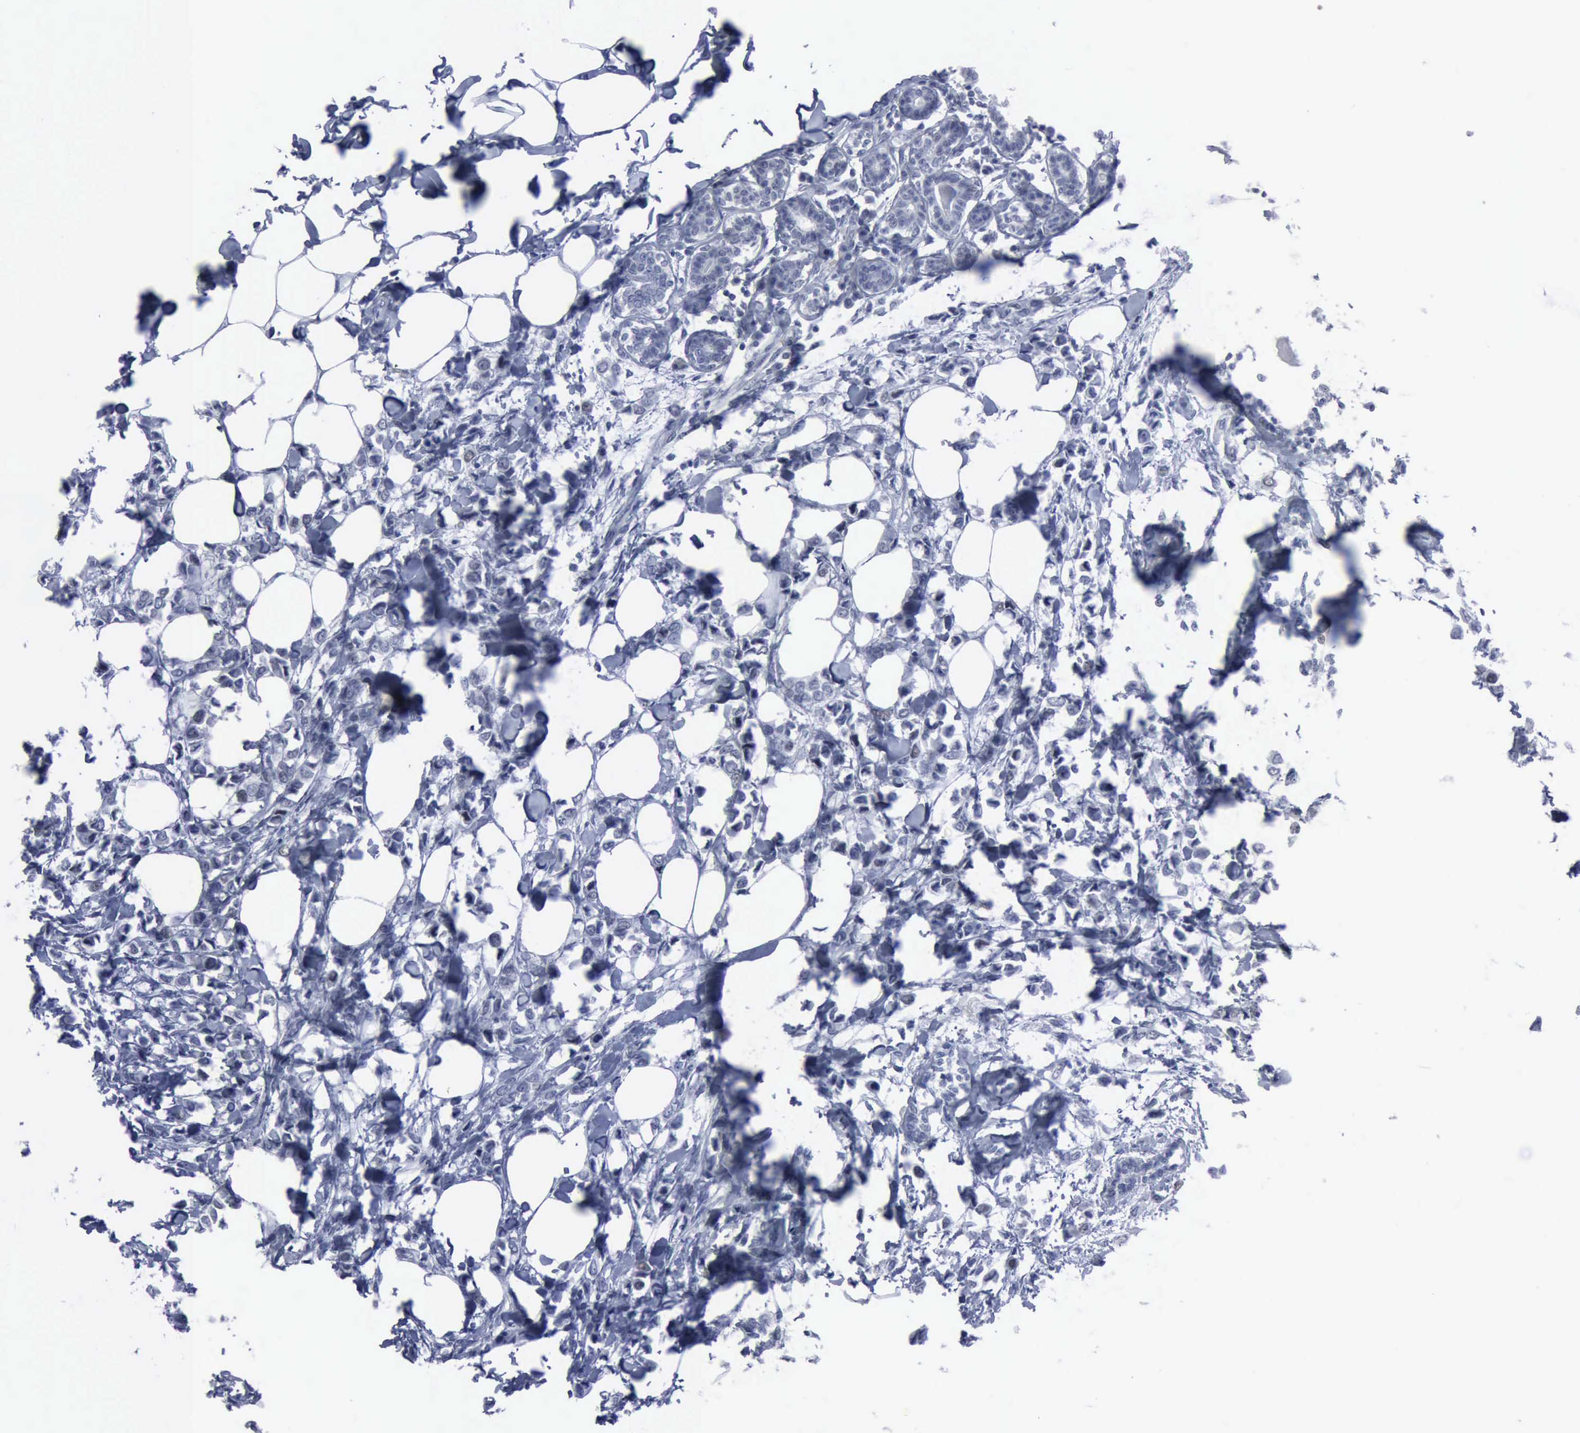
{"staining": {"intensity": "negative", "quantity": "none", "location": "none"}, "tissue": "breast cancer", "cell_type": "Tumor cells", "image_type": "cancer", "snomed": [{"axis": "morphology", "description": "Lobular carcinoma"}, {"axis": "topography", "description": "Breast"}], "caption": "This is a image of IHC staining of breast lobular carcinoma, which shows no staining in tumor cells.", "gene": "MCM5", "patient": {"sex": "female", "age": 51}}